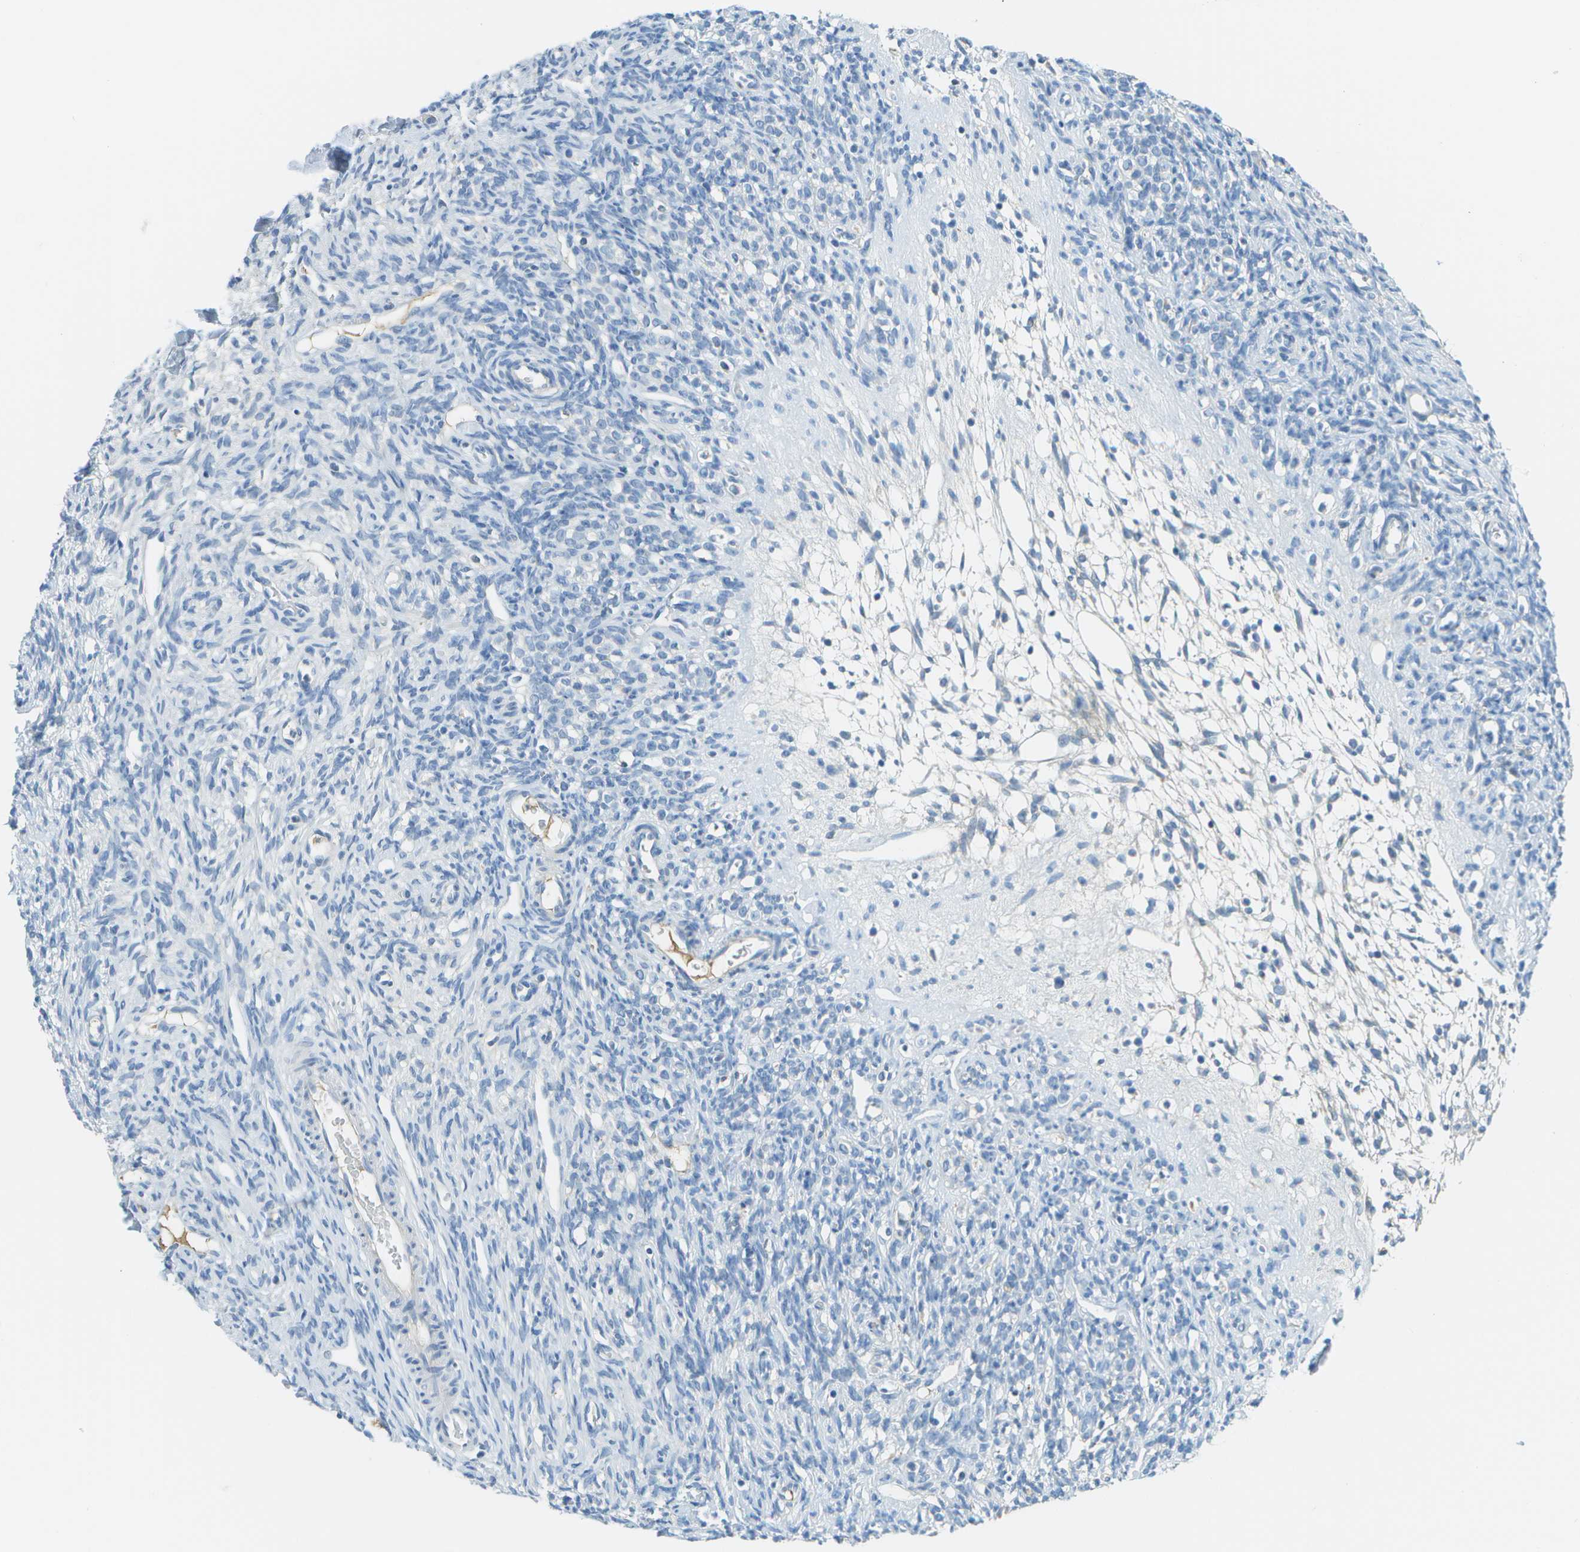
{"staining": {"intensity": "negative", "quantity": "none", "location": "none"}, "tissue": "ovary", "cell_type": "Ovarian stroma cells", "image_type": "normal", "snomed": [{"axis": "morphology", "description": "Normal tissue, NOS"}, {"axis": "topography", "description": "Ovary"}], "caption": "Immunohistochemistry of benign ovary exhibits no staining in ovarian stroma cells. (DAB IHC, high magnification).", "gene": "C1S", "patient": {"sex": "female", "age": 33}}